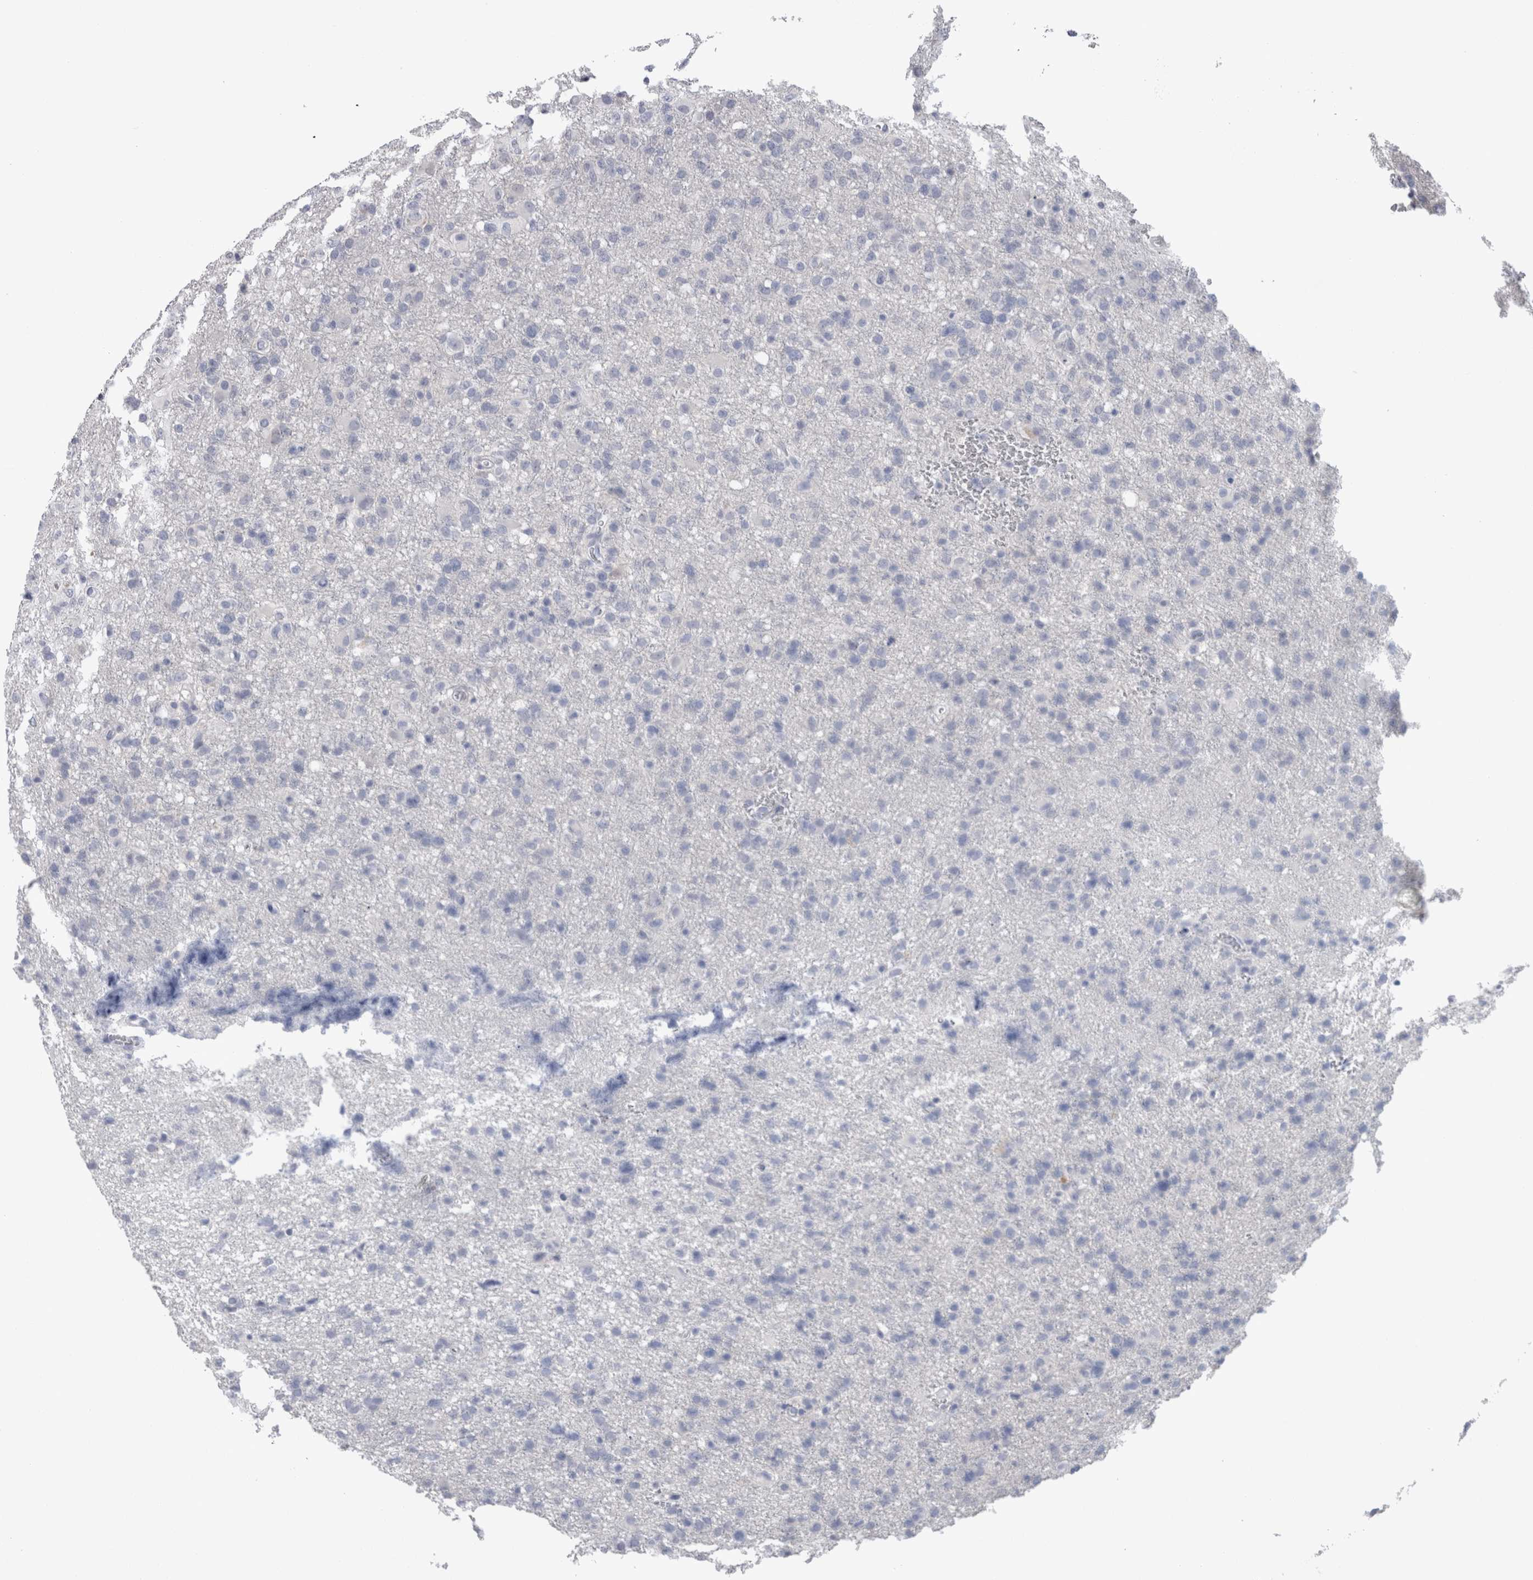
{"staining": {"intensity": "negative", "quantity": "none", "location": "none"}, "tissue": "glioma", "cell_type": "Tumor cells", "image_type": "cancer", "snomed": [{"axis": "morphology", "description": "Glioma, malignant, High grade"}, {"axis": "topography", "description": "Brain"}], "caption": "IHC of human glioma reveals no expression in tumor cells.", "gene": "CA8", "patient": {"sex": "female", "age": 57}}